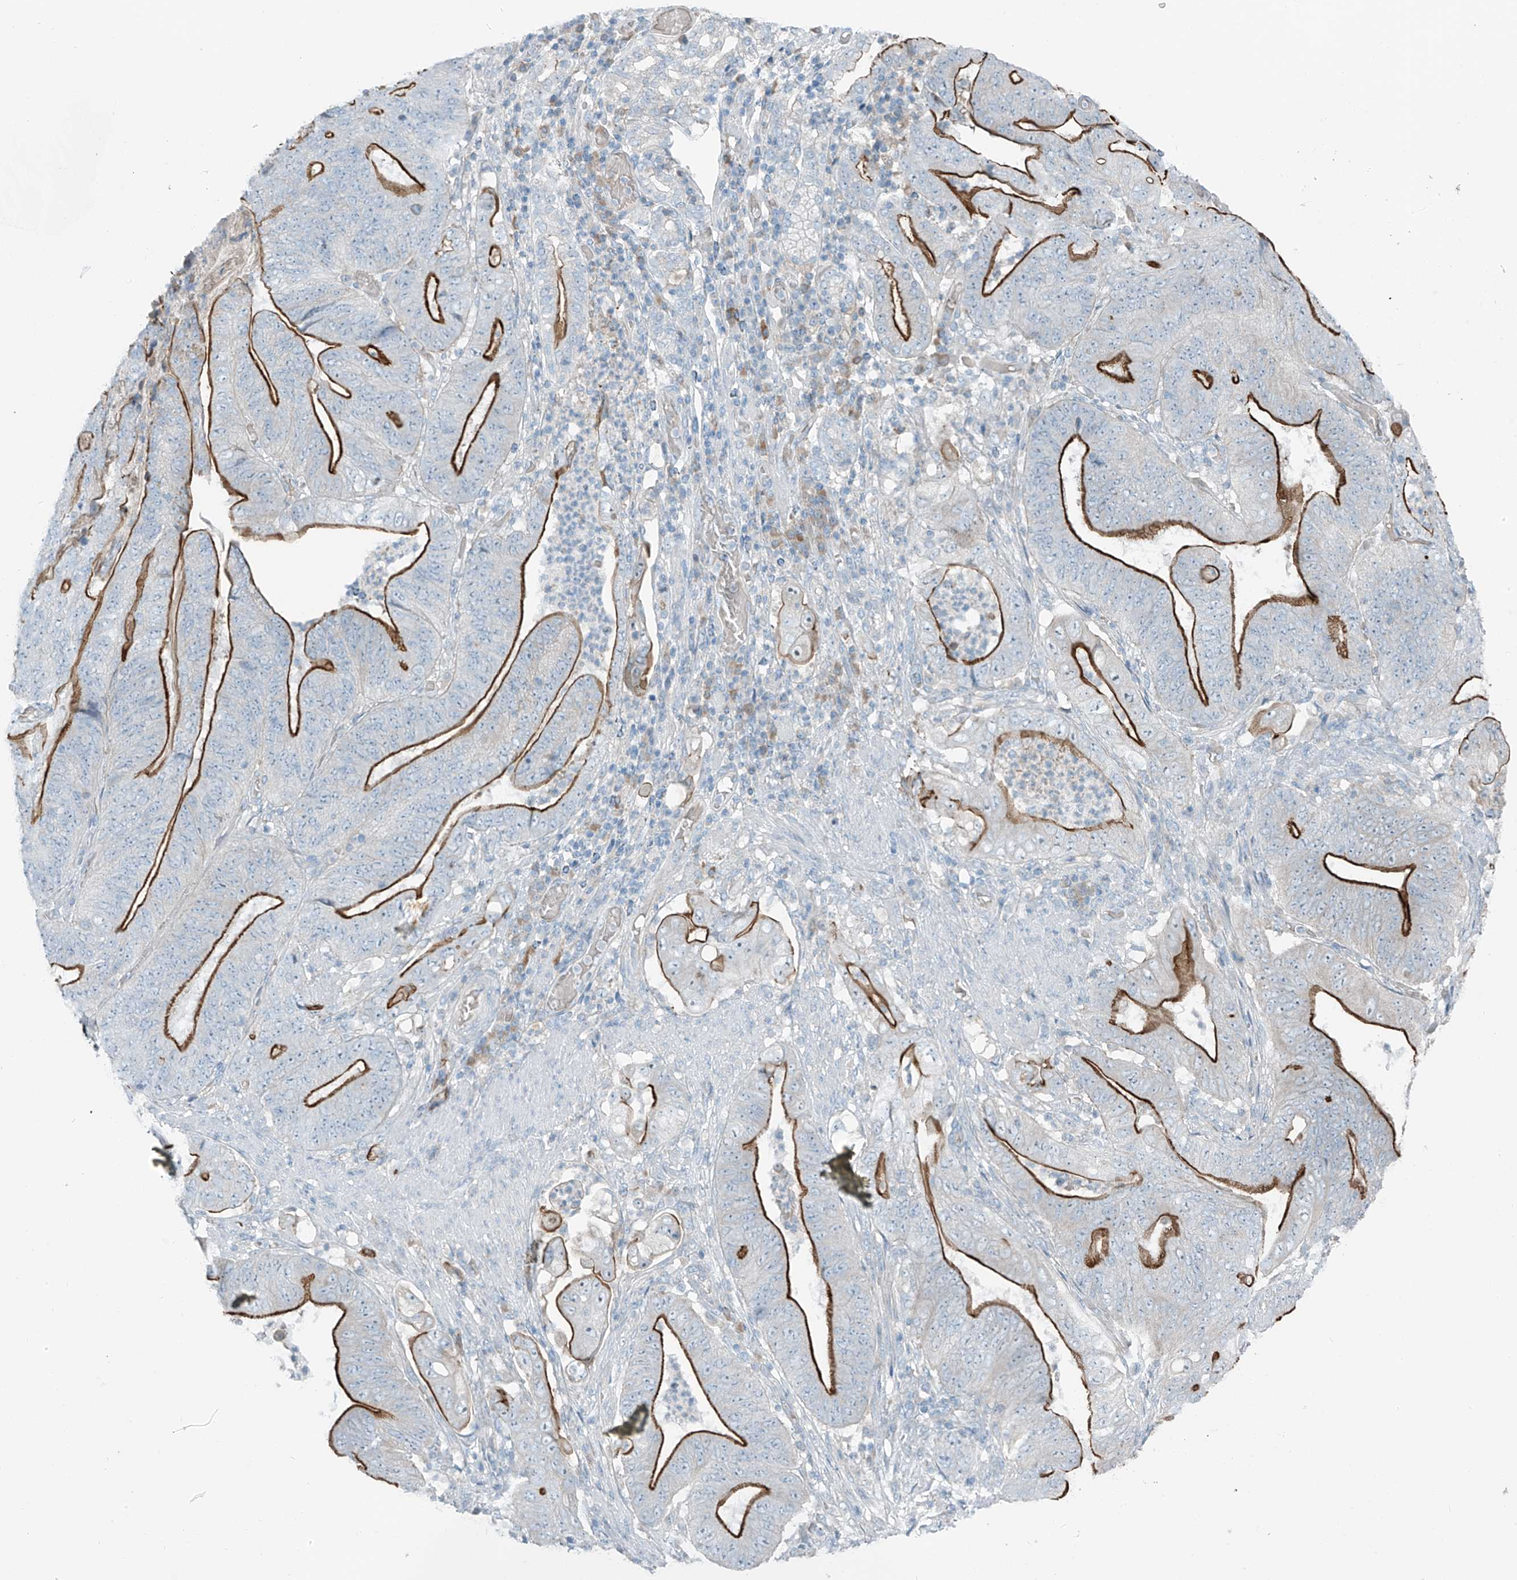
{"staining": {"intensity": "strong", "quantity": ">75%", "location": "cytoplasmic/membranous"}, "tissue": "stomach cancer", "cell_type": "Tumor cells", "image_type": "cancer", "snomed": [{"axis": "morphology", "description": "Adenocarcinoma, NOS"}, {"axis": "topography", "description": "Stomach"}], "caption": "Immunohistochemical staining of adenocarcinoma (stomach) demonstrates high levels of strong cytoplasmic/membranous protein staining in about >75% of tumor cells.", "gene": "FAM131C", "patient": {"sex": "female", "age": 73}}